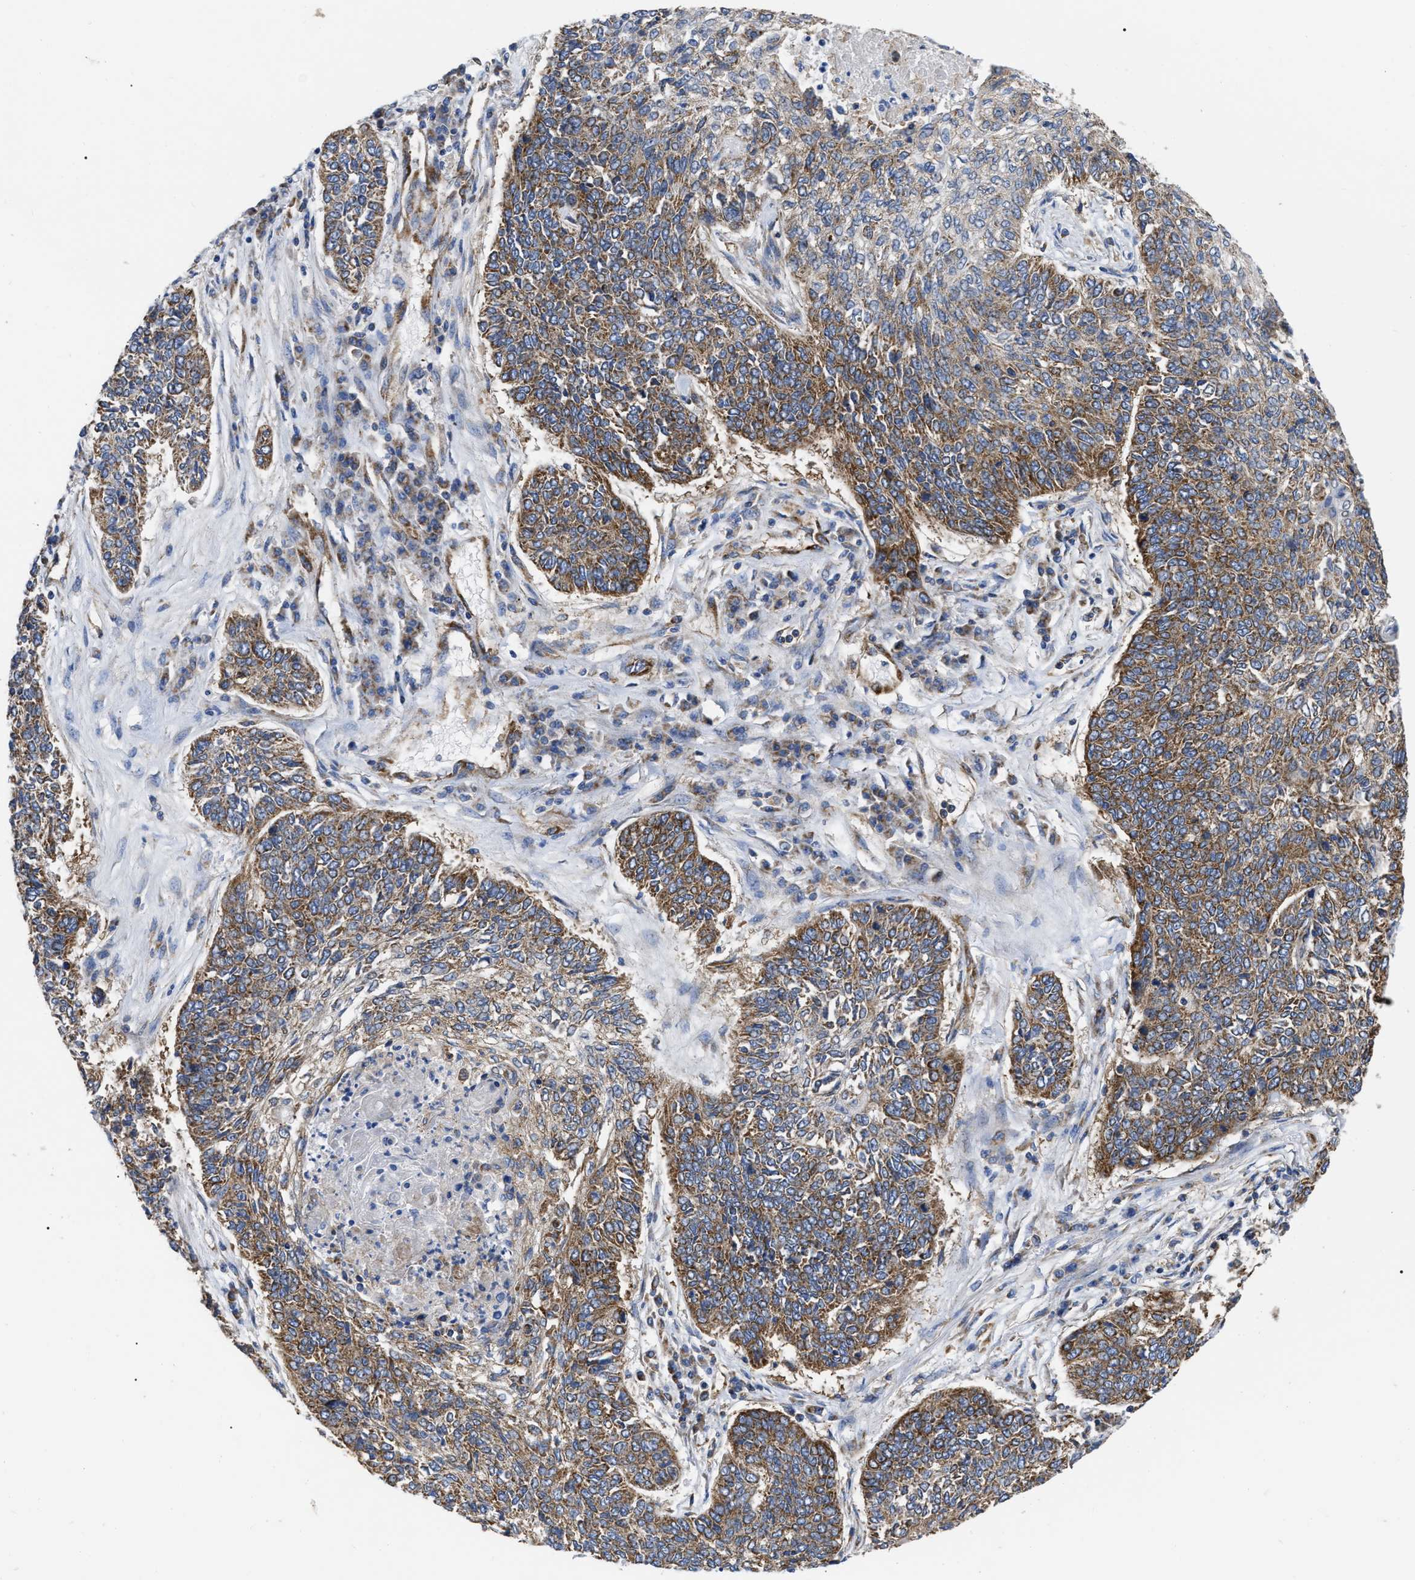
{"staining": {"intensity": "moderate", "quantity": ">75%", "location": "cytoplasmic/membranous"}, "tissue": "lung cancer", "cell_type": "Tumor cells", "image_type": "cancer", "snomed": [{"axis": "morphology", "description": "Normal tissue, NOS"}, {"axis": "morphology", "description": "Squamous cell carcinoma, NOS"}, {"axis": "topography", "description": "Cartilage tissue"}, {"axis": "topography", "description": "Bronchus"}, {"axis": "topography", "description": "Lung"}], "caption": "Tumor cells demonstrate medium levels of moderate cytoplasmic/membranous expression in approximately >75% of cells in lung cancer (squamous cell carcinoma).", "gene": "FAM120A", "patient": {"sex": "female", "age": 49}}